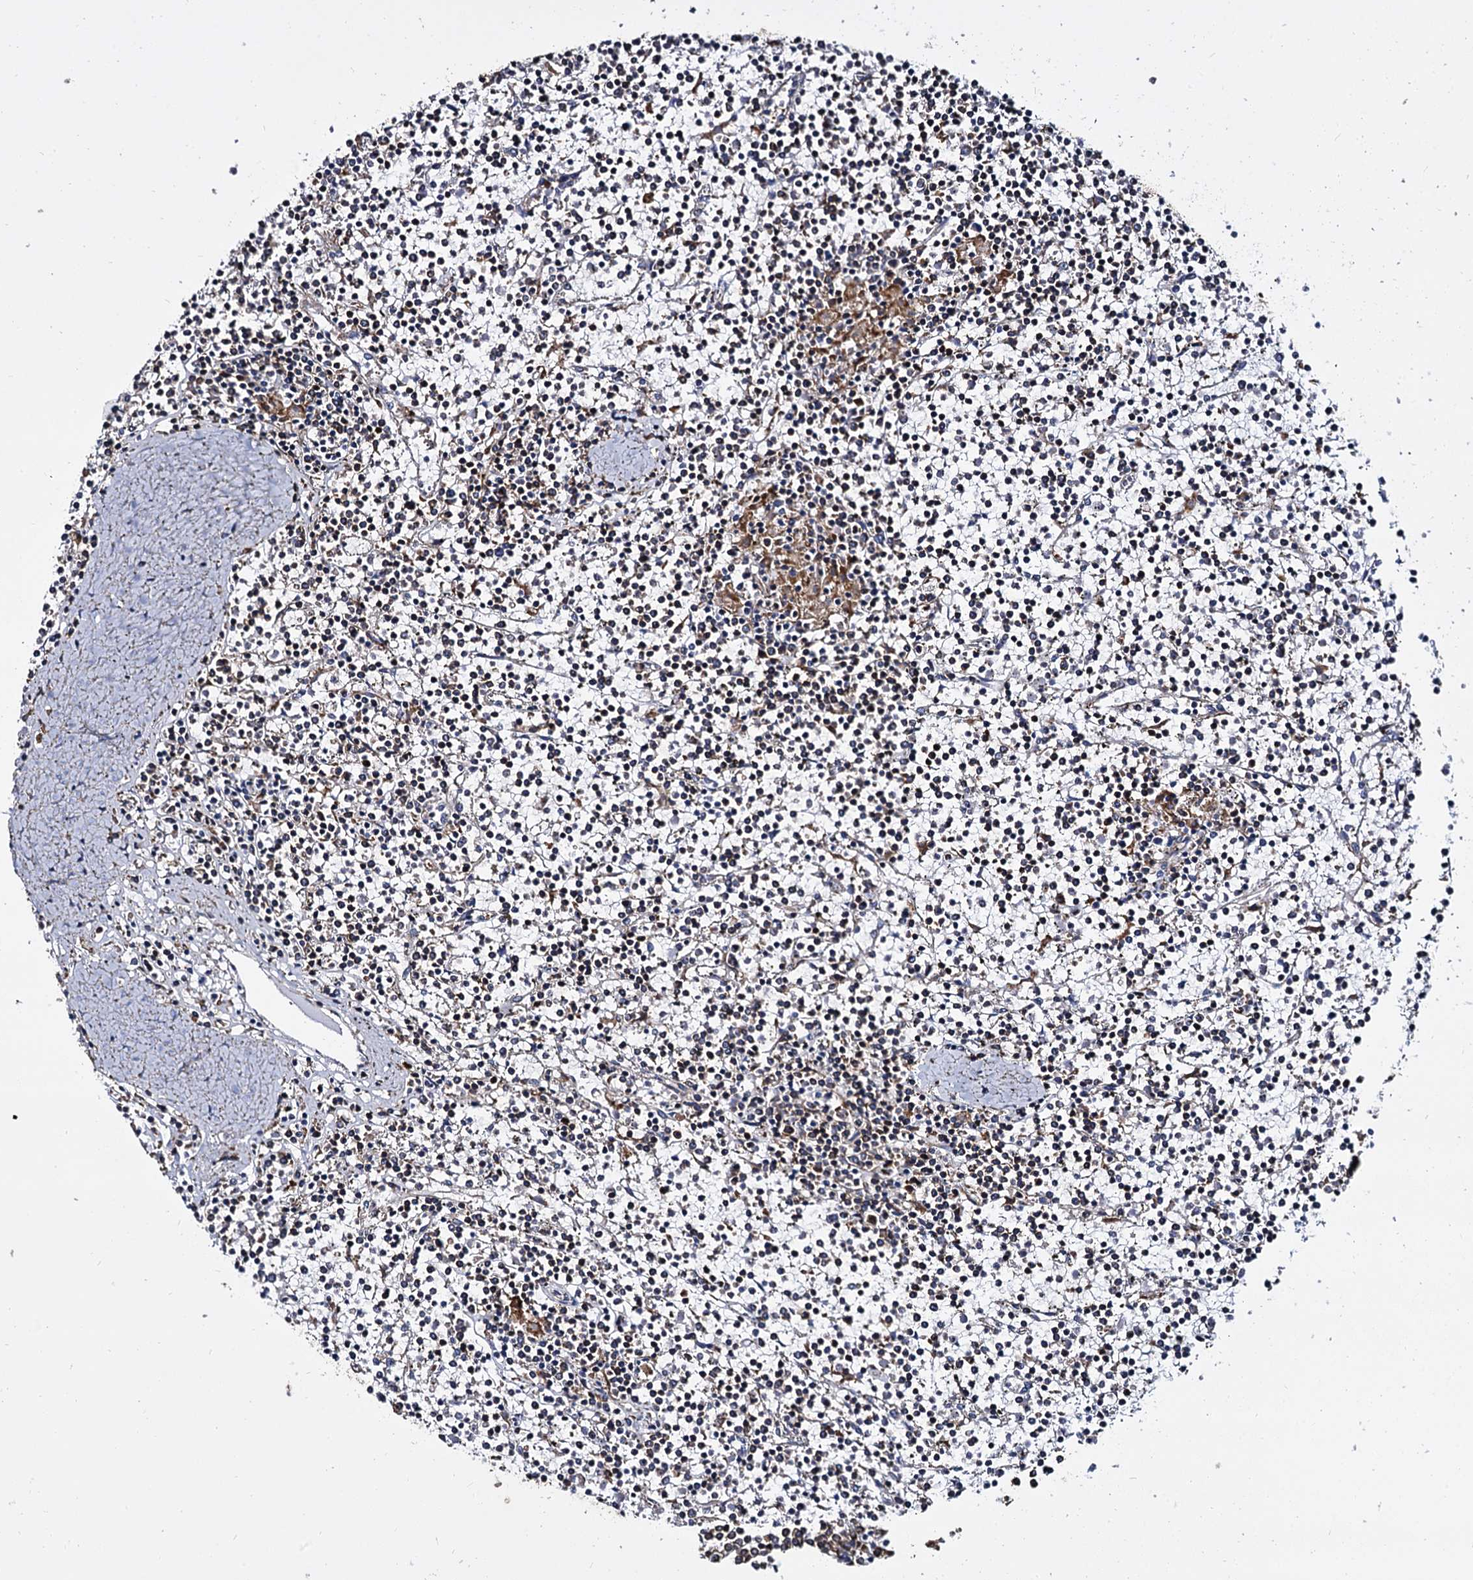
{"staining": {"intensity": "negative", "quantity": "none", "location": "none"}, "tissue": "lymphoma", "cell_type": "Tumor cells", "image_type": "cancer", "snomed": [{"axis": "morphology", "description": "Malignant lymphoma, non-Hodgkin's type, Low grade"}, {"axis": "topography", "description": "Spleen"}], "caption": "Immunohistochemistry (IHC) micrograph of neoplastic tissue: human low-grade malignant lymphoma, non-Hodgkin's type stained with DAB exhibits no significant protein expression in tumor cells.", "gene": "ANKRD13A", "patient": {"sex": "female", "age": 19}}